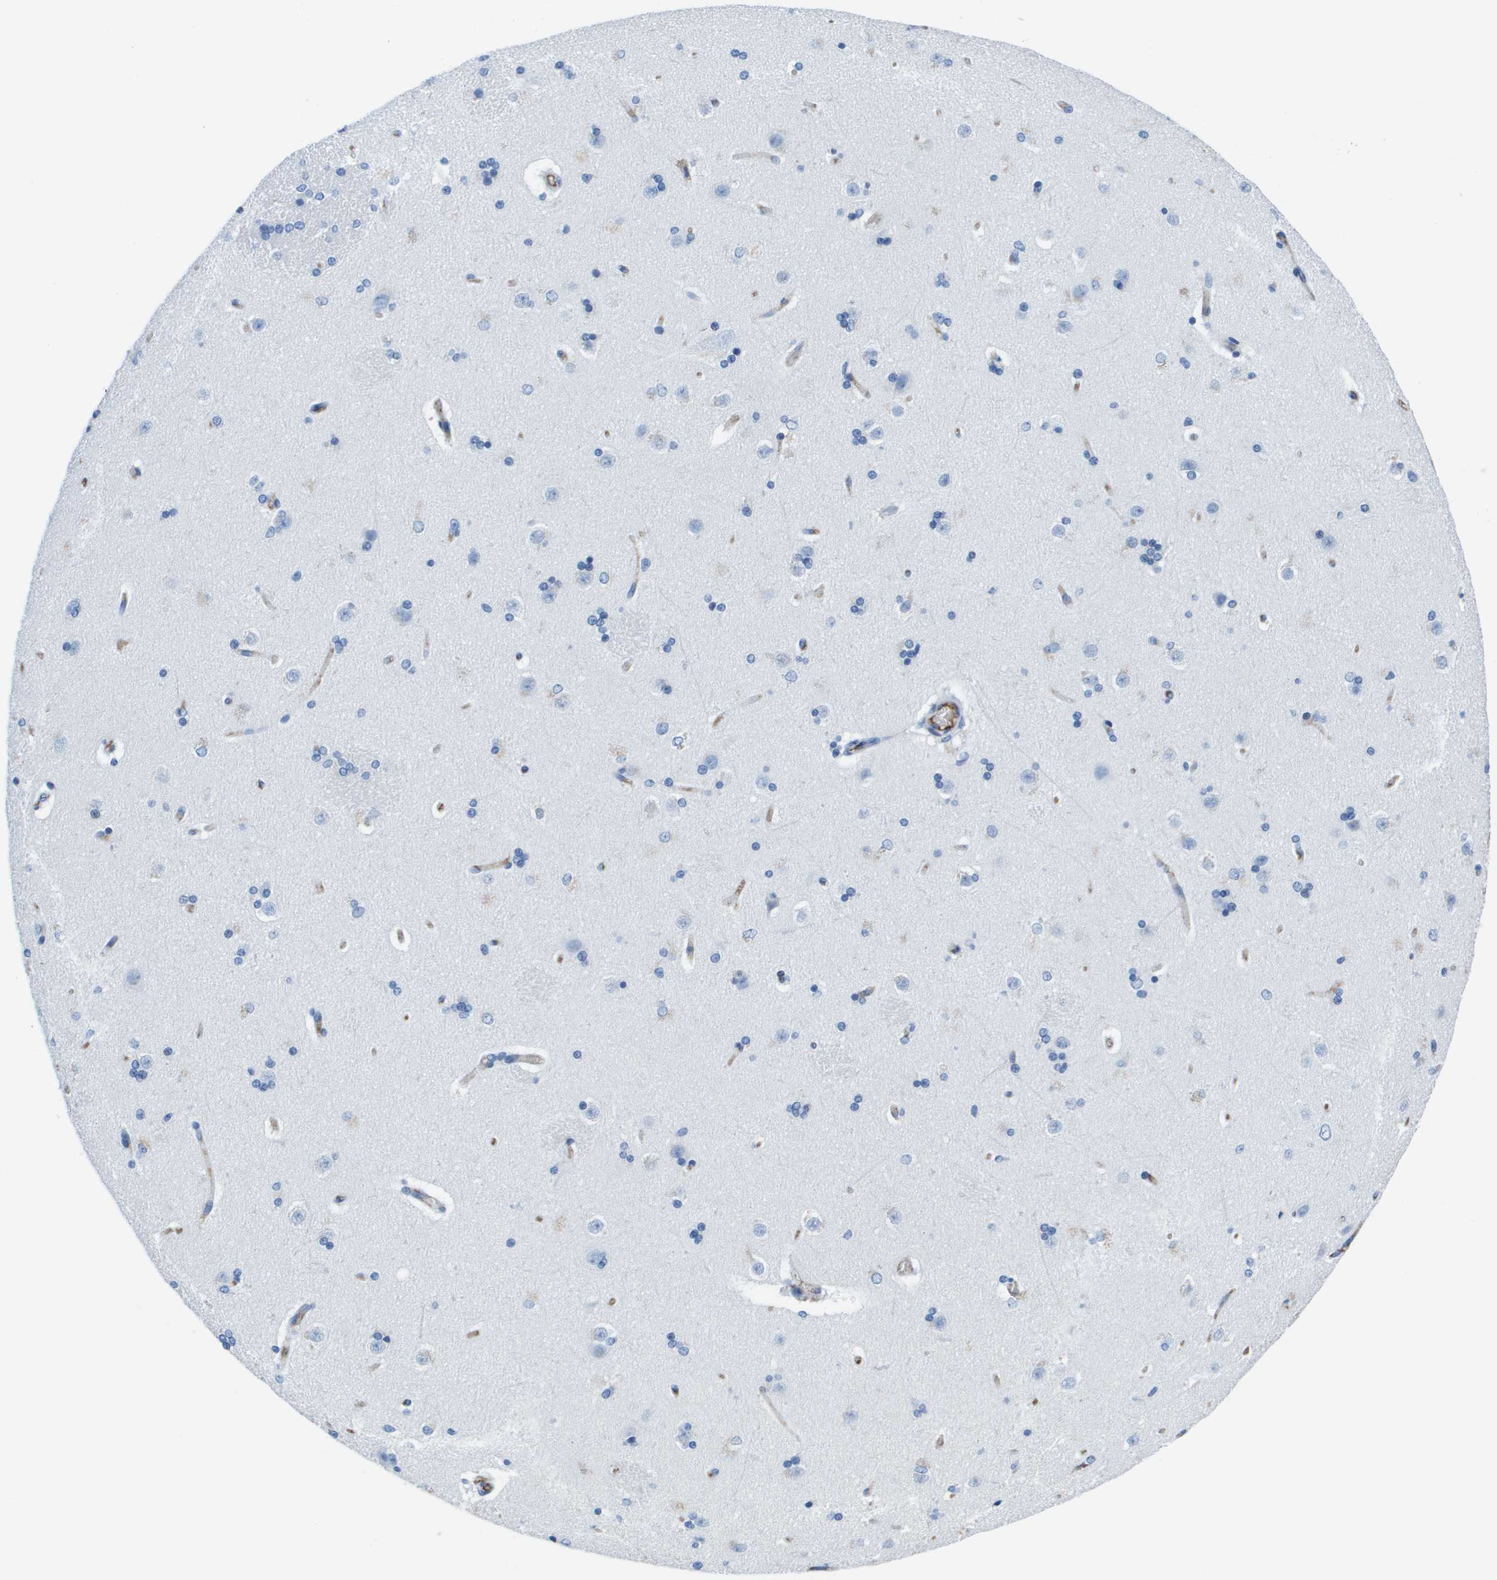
{"staining": {"intensity": "negative", "quantity": "none", "location": "none"}, "tissue": "caudate", "cell_type": "Glial cells", "image_type": "normal", "snomed": [{"axis": "morphology", "description": "Normal tissue, NOS"}, {"axis": "topography", "description": "Lateral ventricle wall"}], "caption": "Immunohistochemical staining of benign human caudate exhibits no significant staining in glial cells. The staining is performed using DAB (3,3'-diaminobenzidine) brown chromogen with nuclei counter-stained in using hematoxylin.", "gene": "VTN", "patient": {"sex": "female", "age": 19}}